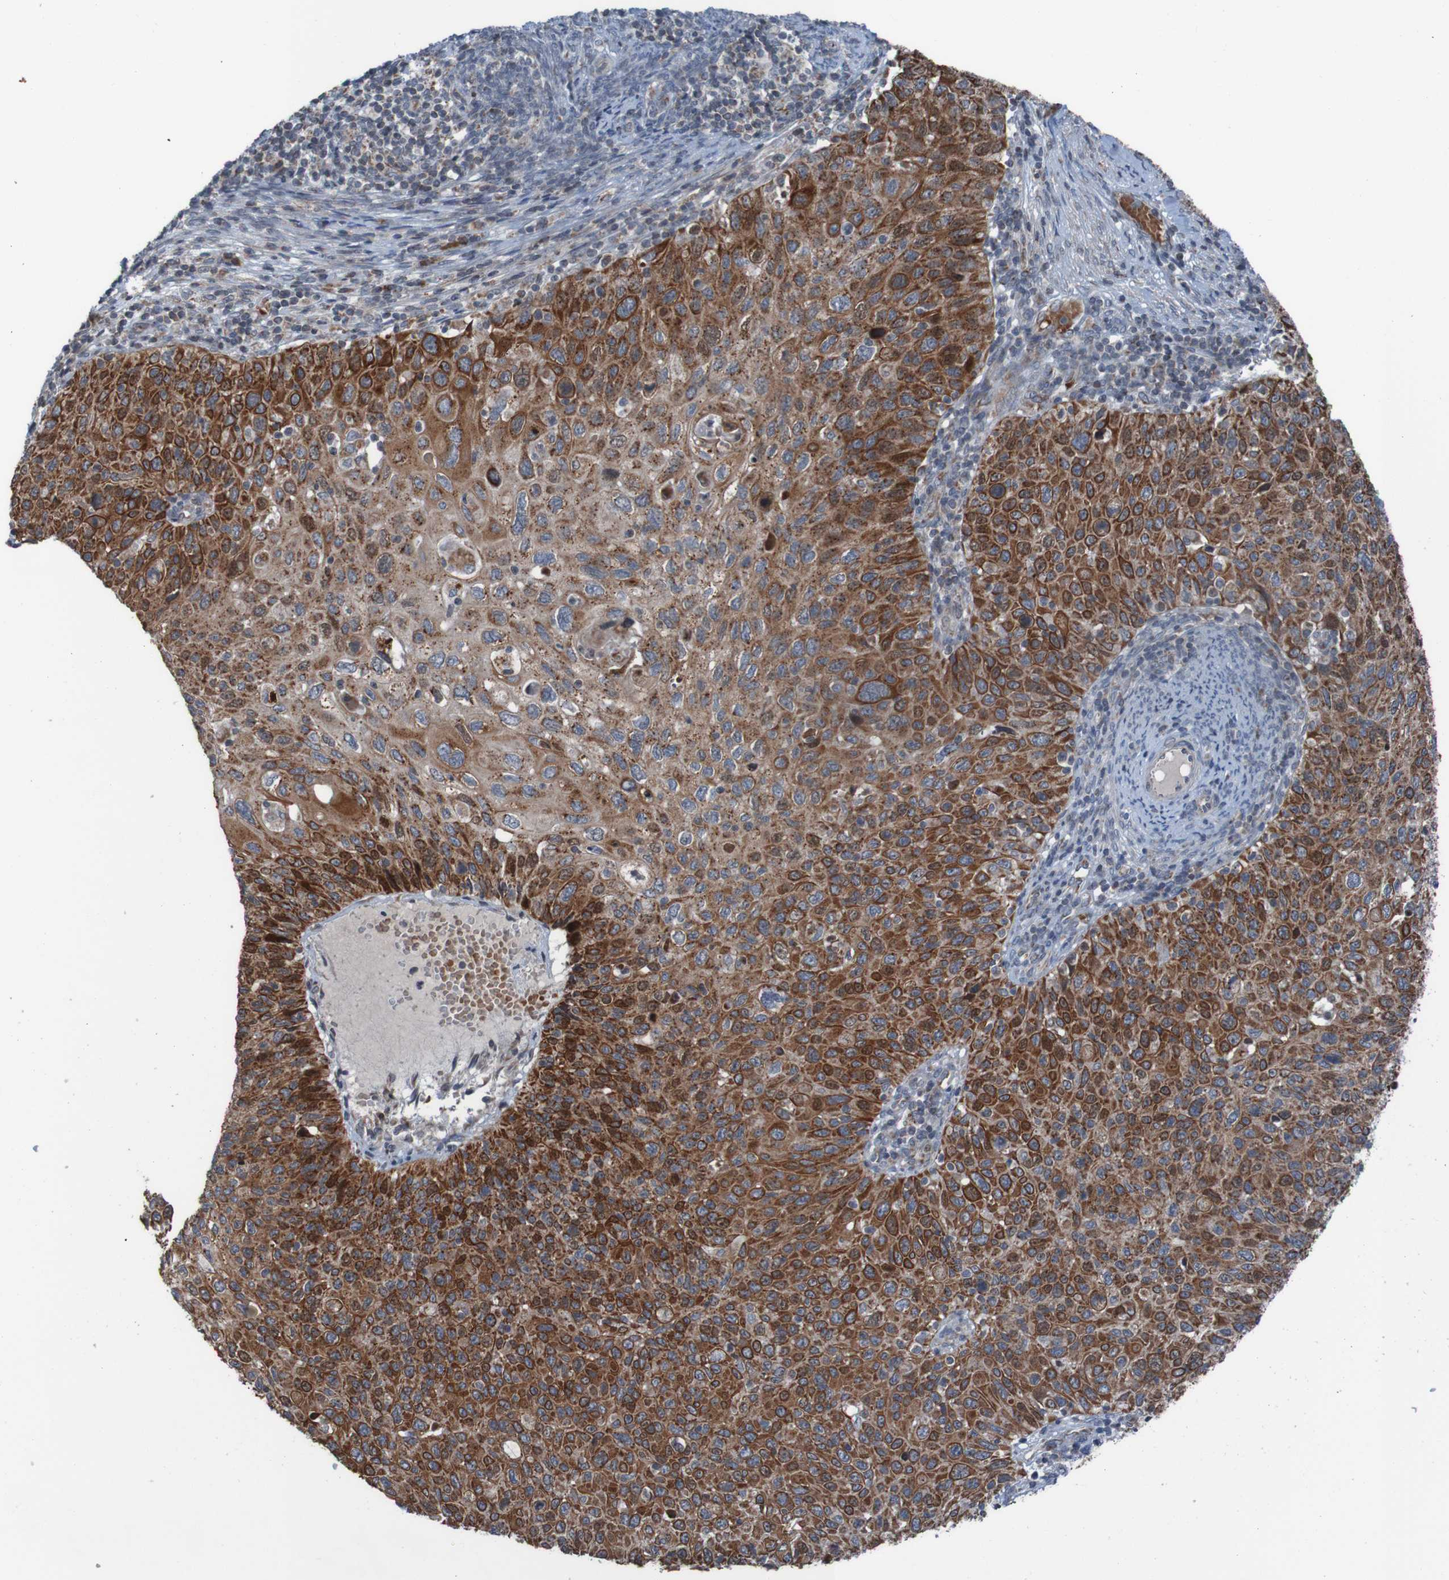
{"staining": {"intensity": "strong", "quantity": ">75%", "location": "cytoplasmic/membranous"}, "tissue": "cervical cancer", "cell_type": "Tumor cells", "image_type": "cancer", "snomed": [{"axis": "morphology", "description": "Squamous cell carcinoma, NOS"}, {"axis": "topography", "description": "Cervix"}], "caption": "Immunohistochemistry of human cervical cancer (squamous cell carcinoma) demonstrates high levels of strong cytoplasmic/membranous expression in approximately >75% of tumor cells.", "gene": "UNG", "patient": {"sex": "female", "age": 70}}